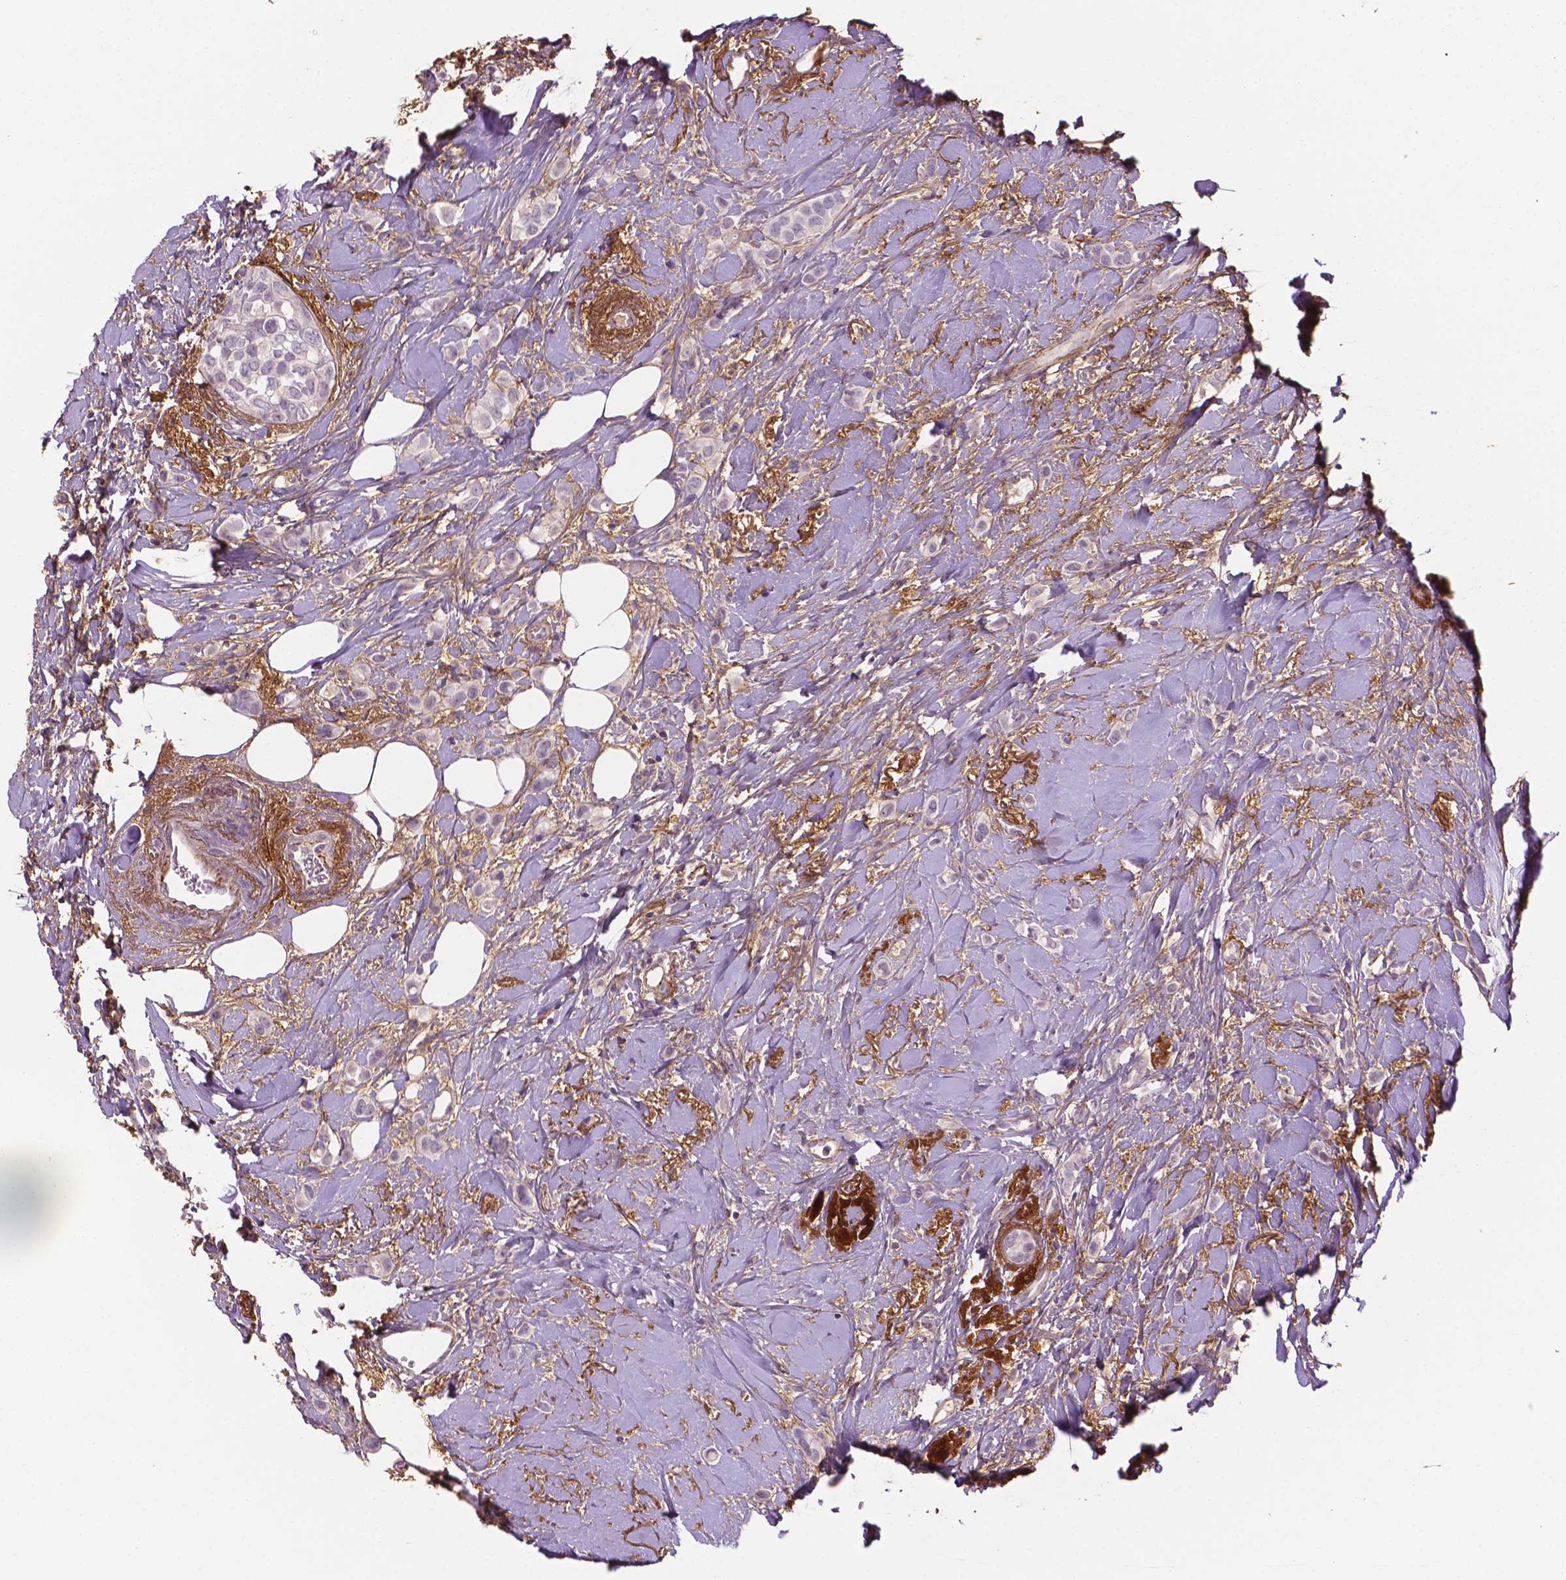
{"staining": {"intensity": "negative", "quantity": "none", "location": "none"}, "tissue": "breast cancer", "cell_type": "Tumor cells", "image_type": "cancer", "snomed": [{"axis": "morphology", "description": "Lobular carcinoma"}, {"axis": "topography", "description": "Breast"}], "caption": "Immunohistochemistry (IHC) image of neoplastic tissue: breast lobular carcinoma stained with DAB (3,3'-diaminobenzidine) demonstrates no significant protein positivity in tumor cells. Brightfield microscopy of immunohistochemistry stained with DAB (brown) and hematoxylin (blue), captured at high magnification.", "gene": "FBLN1", "patient": {"sex": "female", "age": 66}}